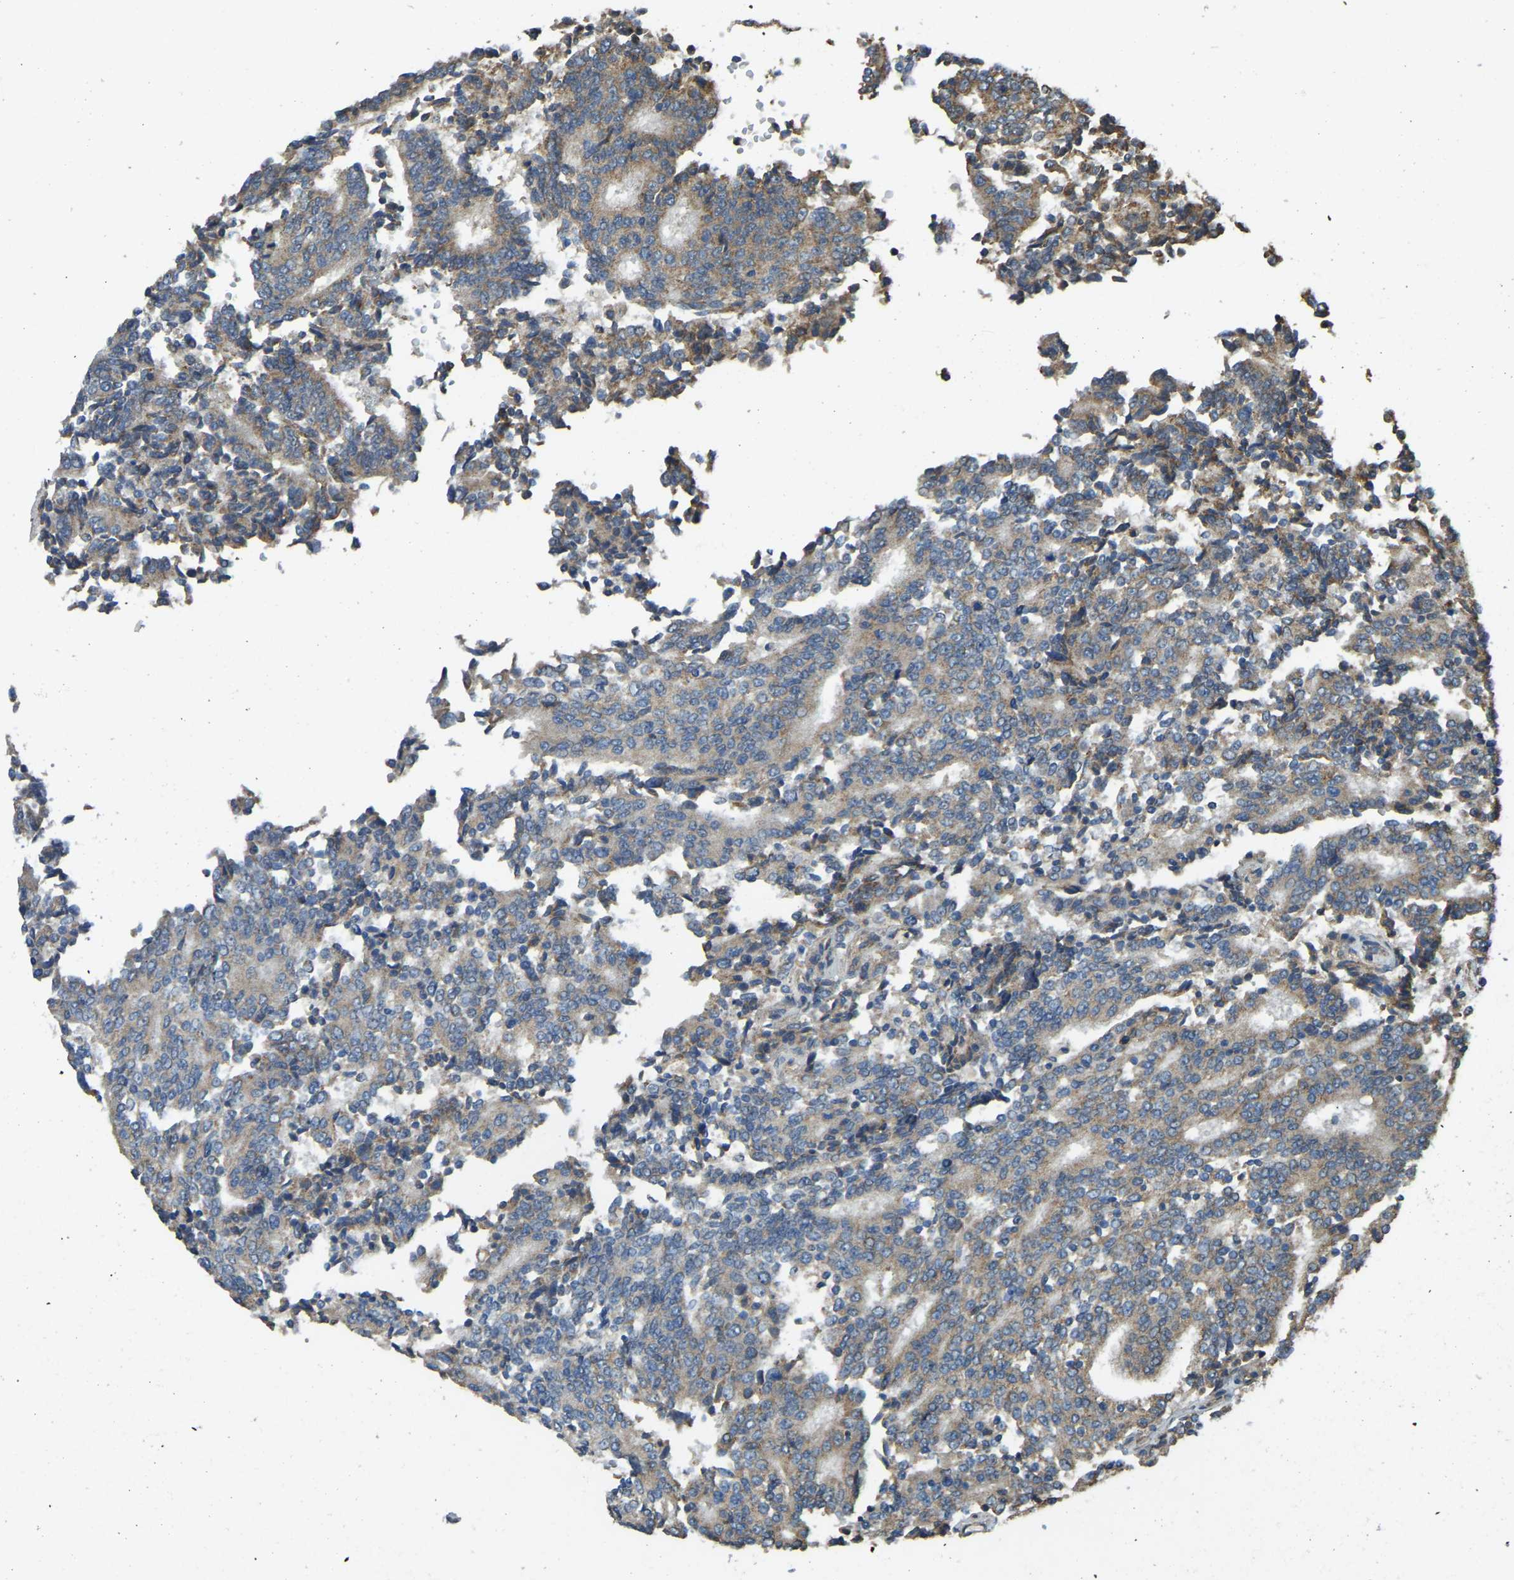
{"staining": {"intensity": "moderate", "quantity": "25%-75%", "location": "cytoplasmic/membranous"}, "tissue": "prostate cancer", "cell_type": "Tumor cells", "image_type": "cancer", "snomed": [{"axis": "morphology", "description": "Normal tissue, NOS"}, {"axis": "morphology", "description": "Adenocarcinoma, High grade"}, {"axis": "topography", "description": "Prostate"}, {"axis": "topography", "description": "Seminal veicle"}], "caption": "There is medium levels of moderate cytoplasmic/membranous expression in tumor cells of high-grade adenocarcinoma (prostate), as demonstrated by immunohistochemical staining (brown color).", "gene": "GNG2", "patient": {"sex": "male", "age": 55}}